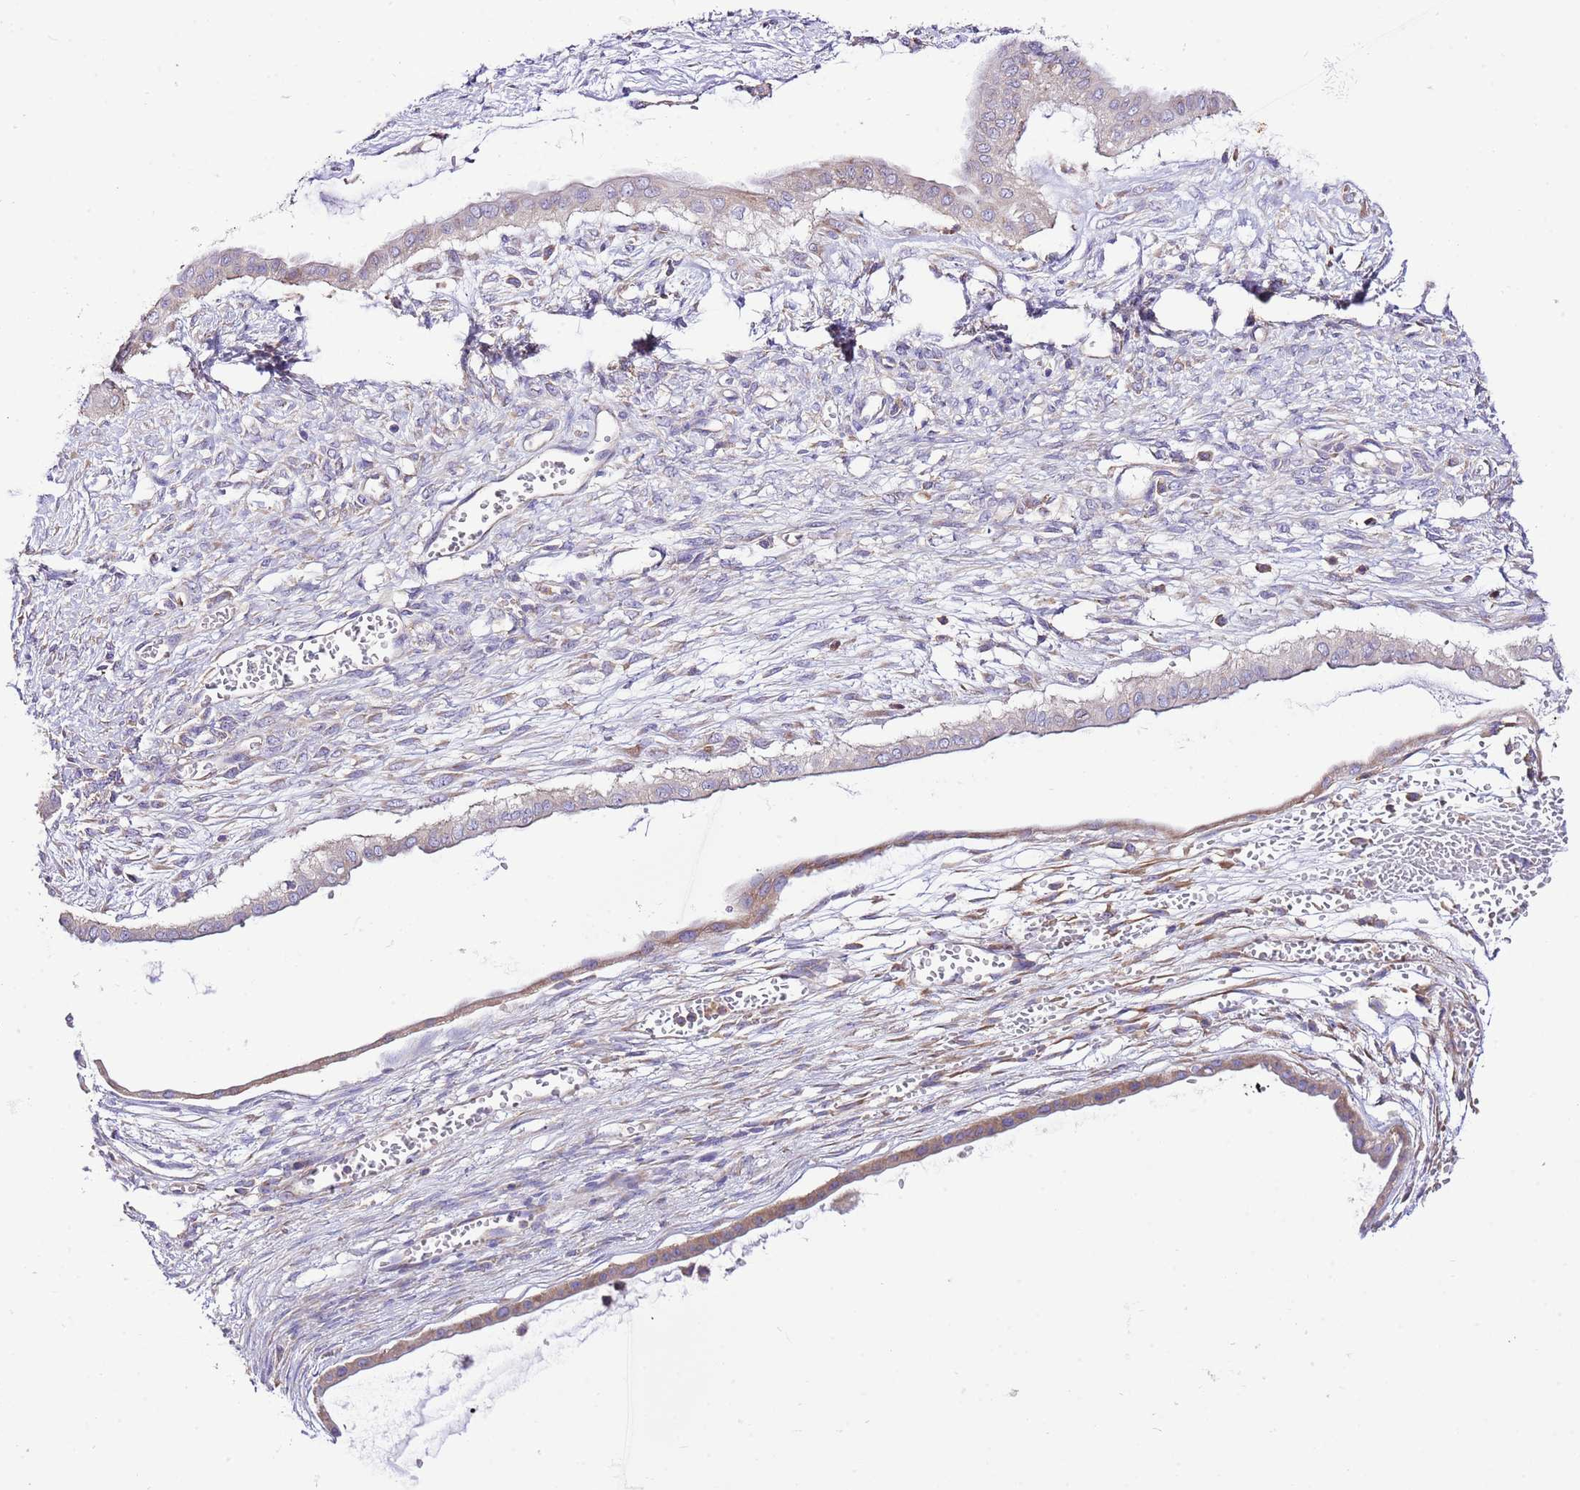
{"staining": {"intensity": "weak", "quantity": ">75%", "location": "cytoplasmic/membranous"}, "tissue": "ovarian cancer", "cell_type": "Tumor cells", "image_type": "cancer", "snomed": [{"axis": "morphology", "description": "Cystadenocarcinoma, mucinous, NOS"}, {"axis": "topography", "description": "Ovary"}], "caption": "Protein expression analysis of ovarian cancer shows weak cytoplasmic/membranous staining in approximately >75% of tumor cells.", "gene": "RPS10", "patient": {"sex": "female", "age": 73}}